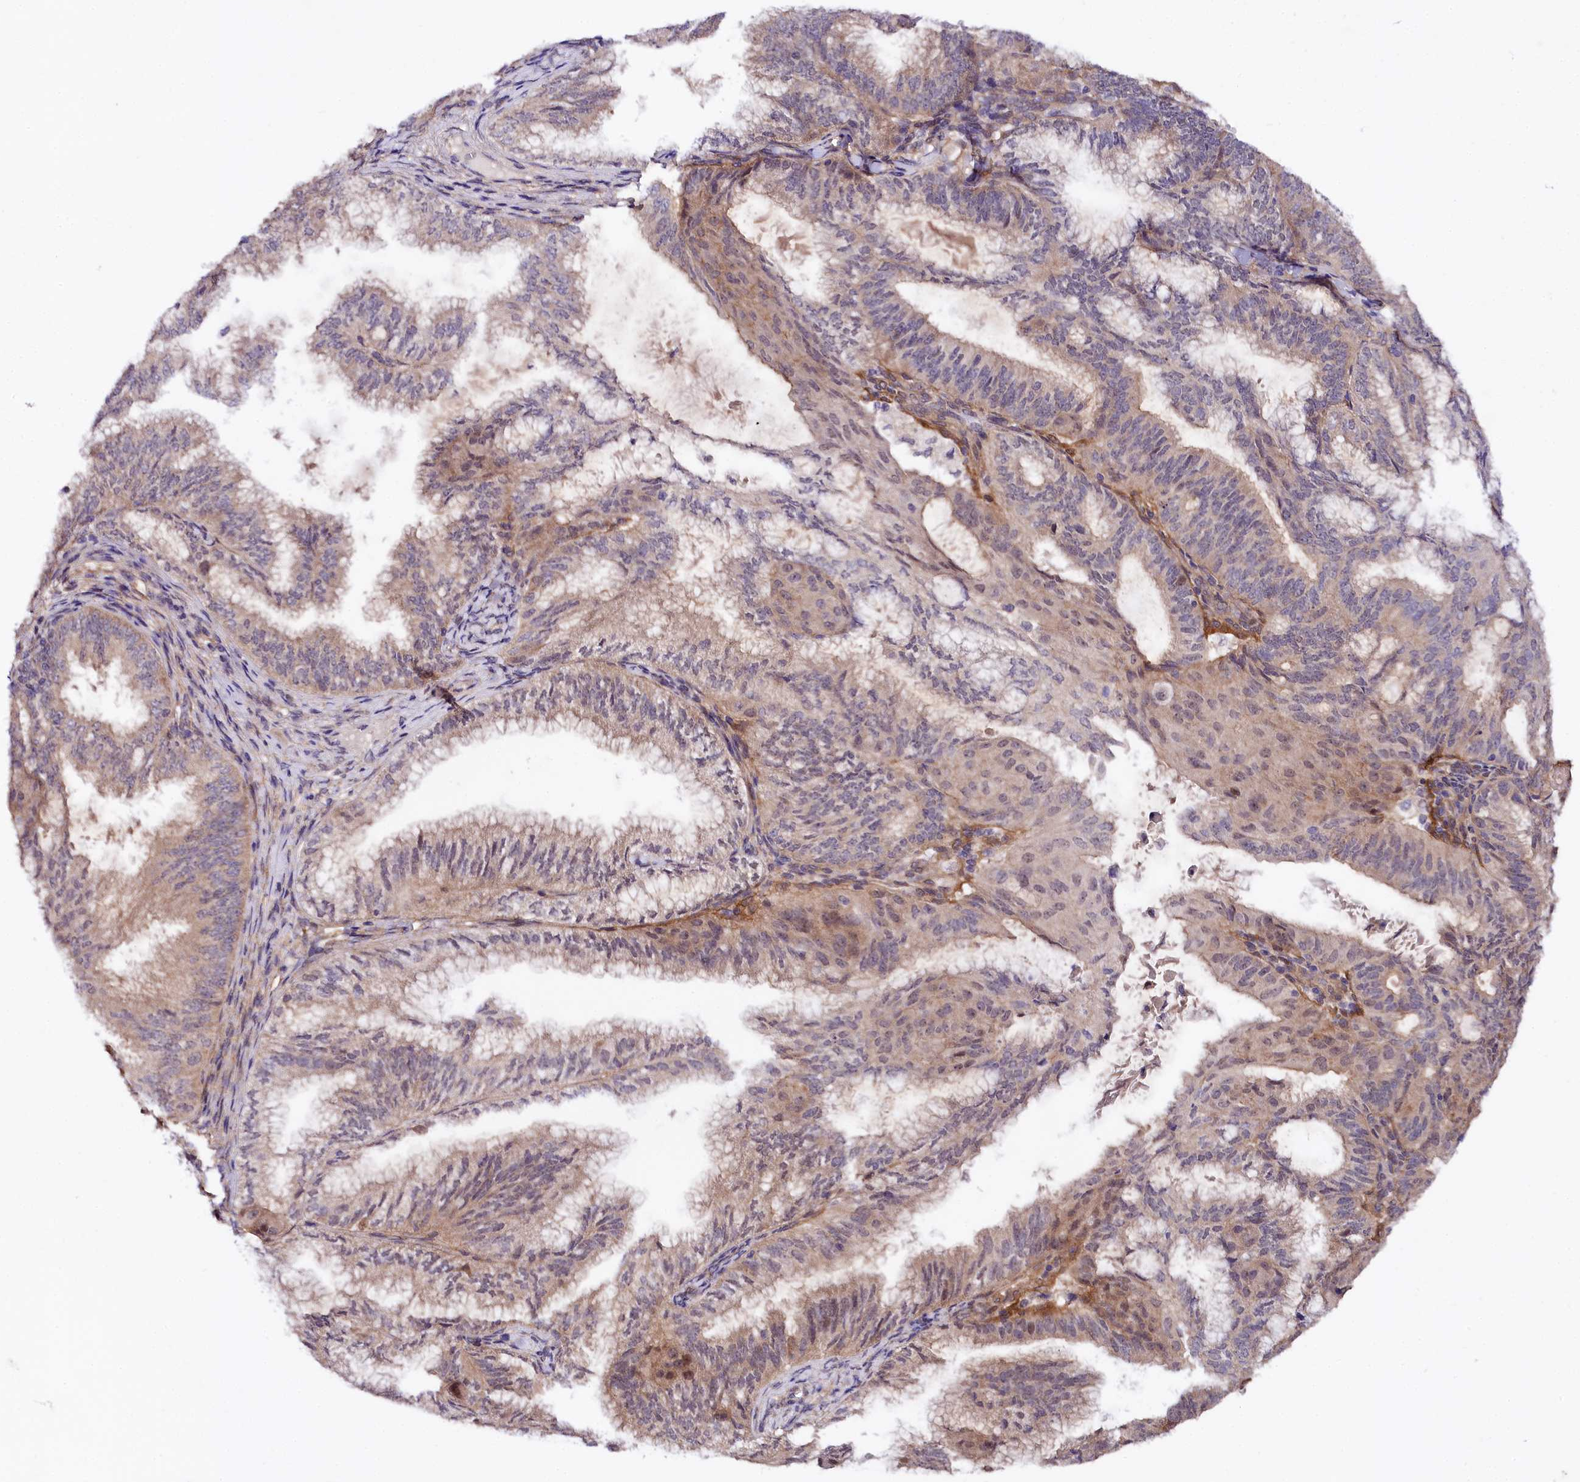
{"staining": {"intensity": "moderate", "quantity": "<25%", "location": "cytoplasmic/membranous,nuclear"}, "tissue": "endometrial cancer", "cell_type": "Tumor cells", "image_type": "cancer", "snomed": [{"axis": "morphology", "description": "Adenocarcinoma, NOS"}, {"axis": "topography", "description": "Endometrium"}], "caption": "Adenocarcinoma (endometrial) stained for a protein (brown) reveals moderate cytoplasmic/membranous and nuclear positive staining in approximately <25% of tumor cells.", "gene": "PHLDB1", "patient": {"sex": "female", "age": 49}}